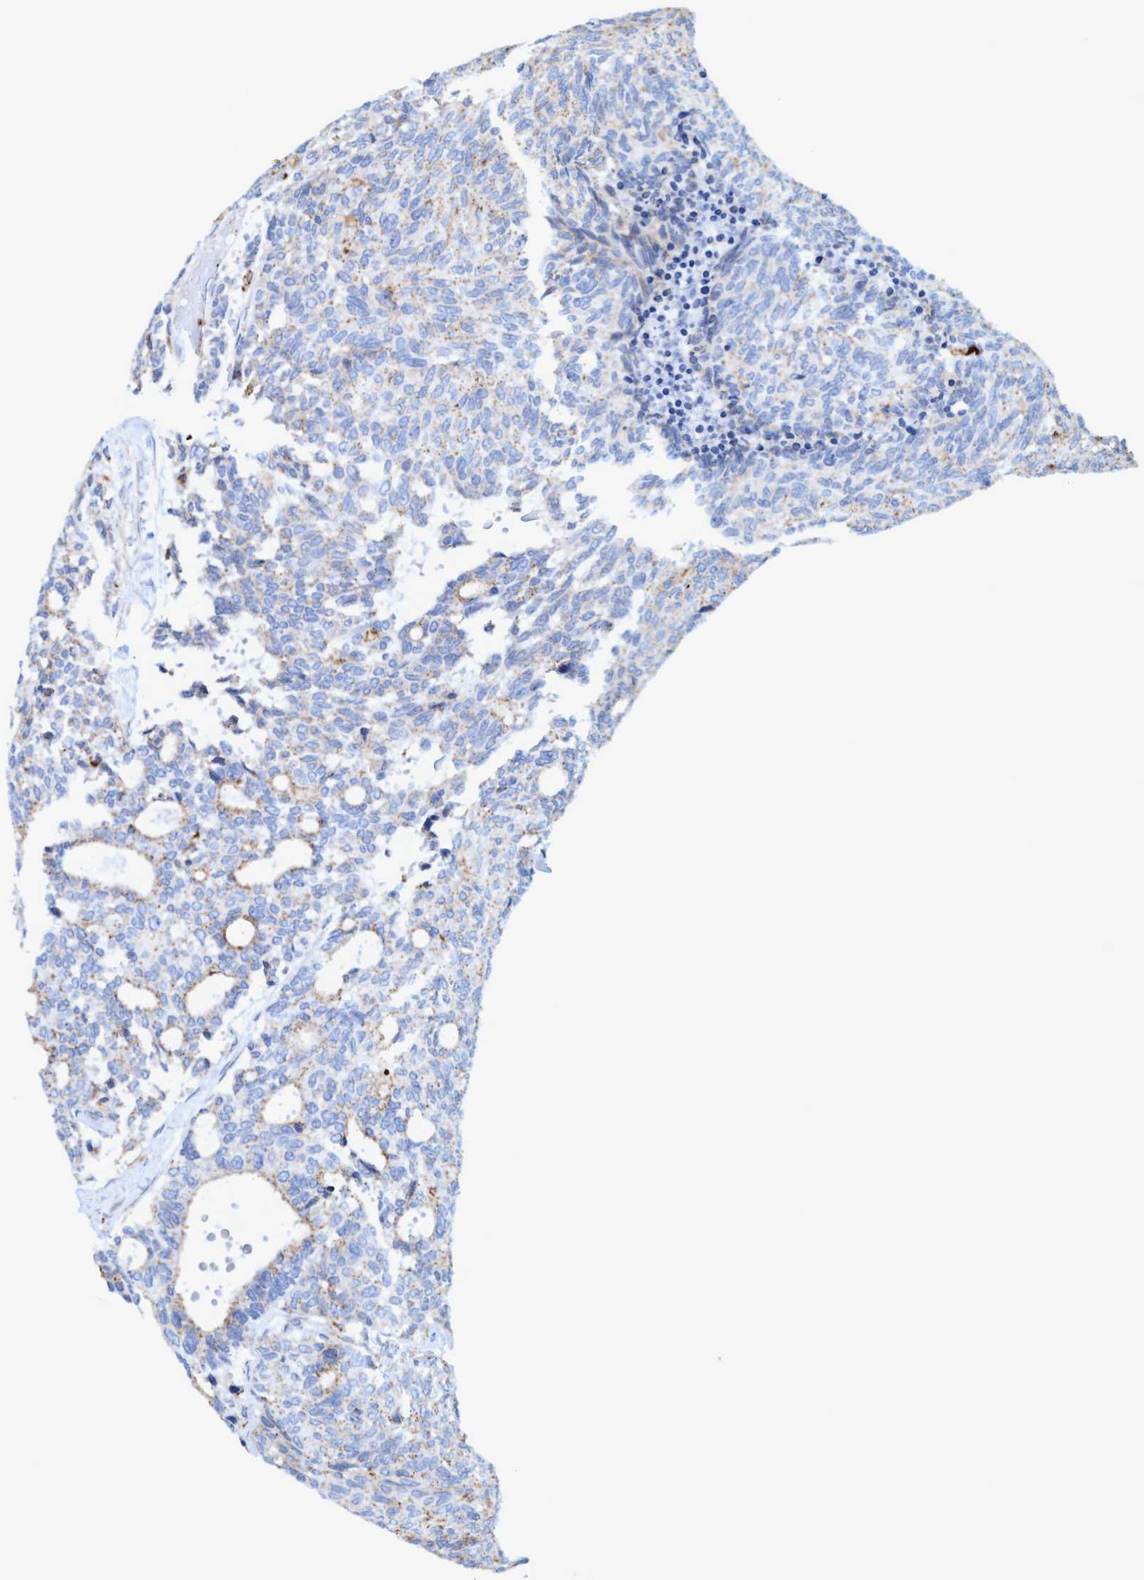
{"staining": {"intensity": "weak", "quantity": "25%-75%", "location": "cytoplasmic/membranous"}, "tissue": "carcinoid", "cell_type": "Tumor cells", "image_type": "cancer", "snomed": [{"axis": "morphology", "description": "Carcinoid, malignant, NOS"}, {"axis": "topography", "description": "Pancreas"}], "caption": "Carcinoid tissue demonstrates weak cytoplasmic/membranous expression in approximately 25%-75% of tumor cells, visualized by immunohistochemistry. The staining is performed using DAB (3,3'-diaminobenzidine) brown chromogen to label protein expression. The nuclei are counter-stained blue using hematoxylin.", "gene": "TRIM65", "patient": {"sex": "female", "age": 54}}